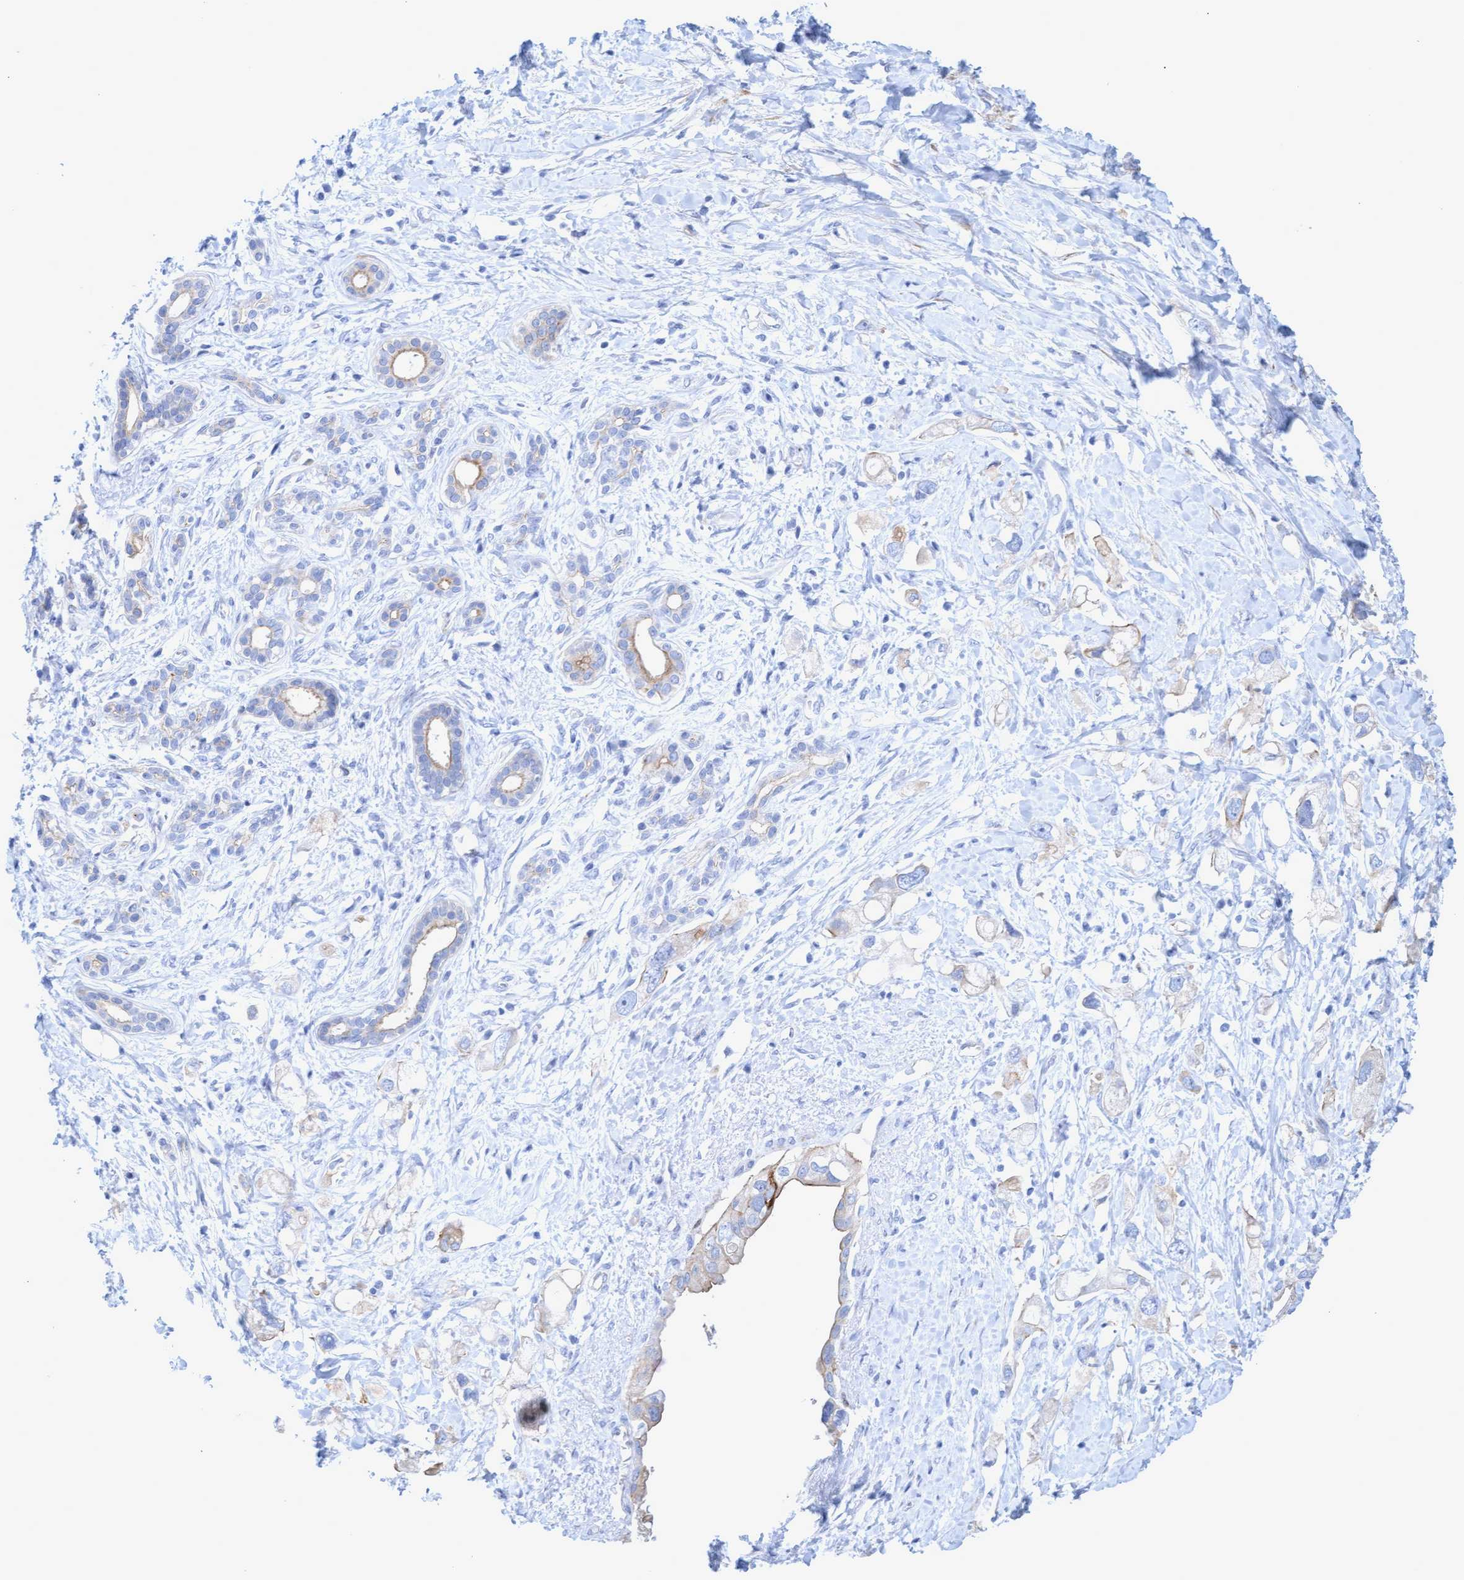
{"staining": {"intensity": "negative", "quantity": "none", "location": "none"}, "tissue": "pancreatic cancer", "cell_type": "Tumor cells", "image_type": "cancer", "snomed": [{"axis": "morphology", "description": "Adenocarcinoma, NOS"}, {"axis": "topography", "description": "Pancreas"}], "caption": "Immunohistochemistry (IHC) photomicrograph of pancreatic cancer (adenocarcinoma) stained for a protein (brown), which demonstrates no expression in tumor cells.", "gene": "MTFR1", "patient": {"sex": "female", "age": 56}}